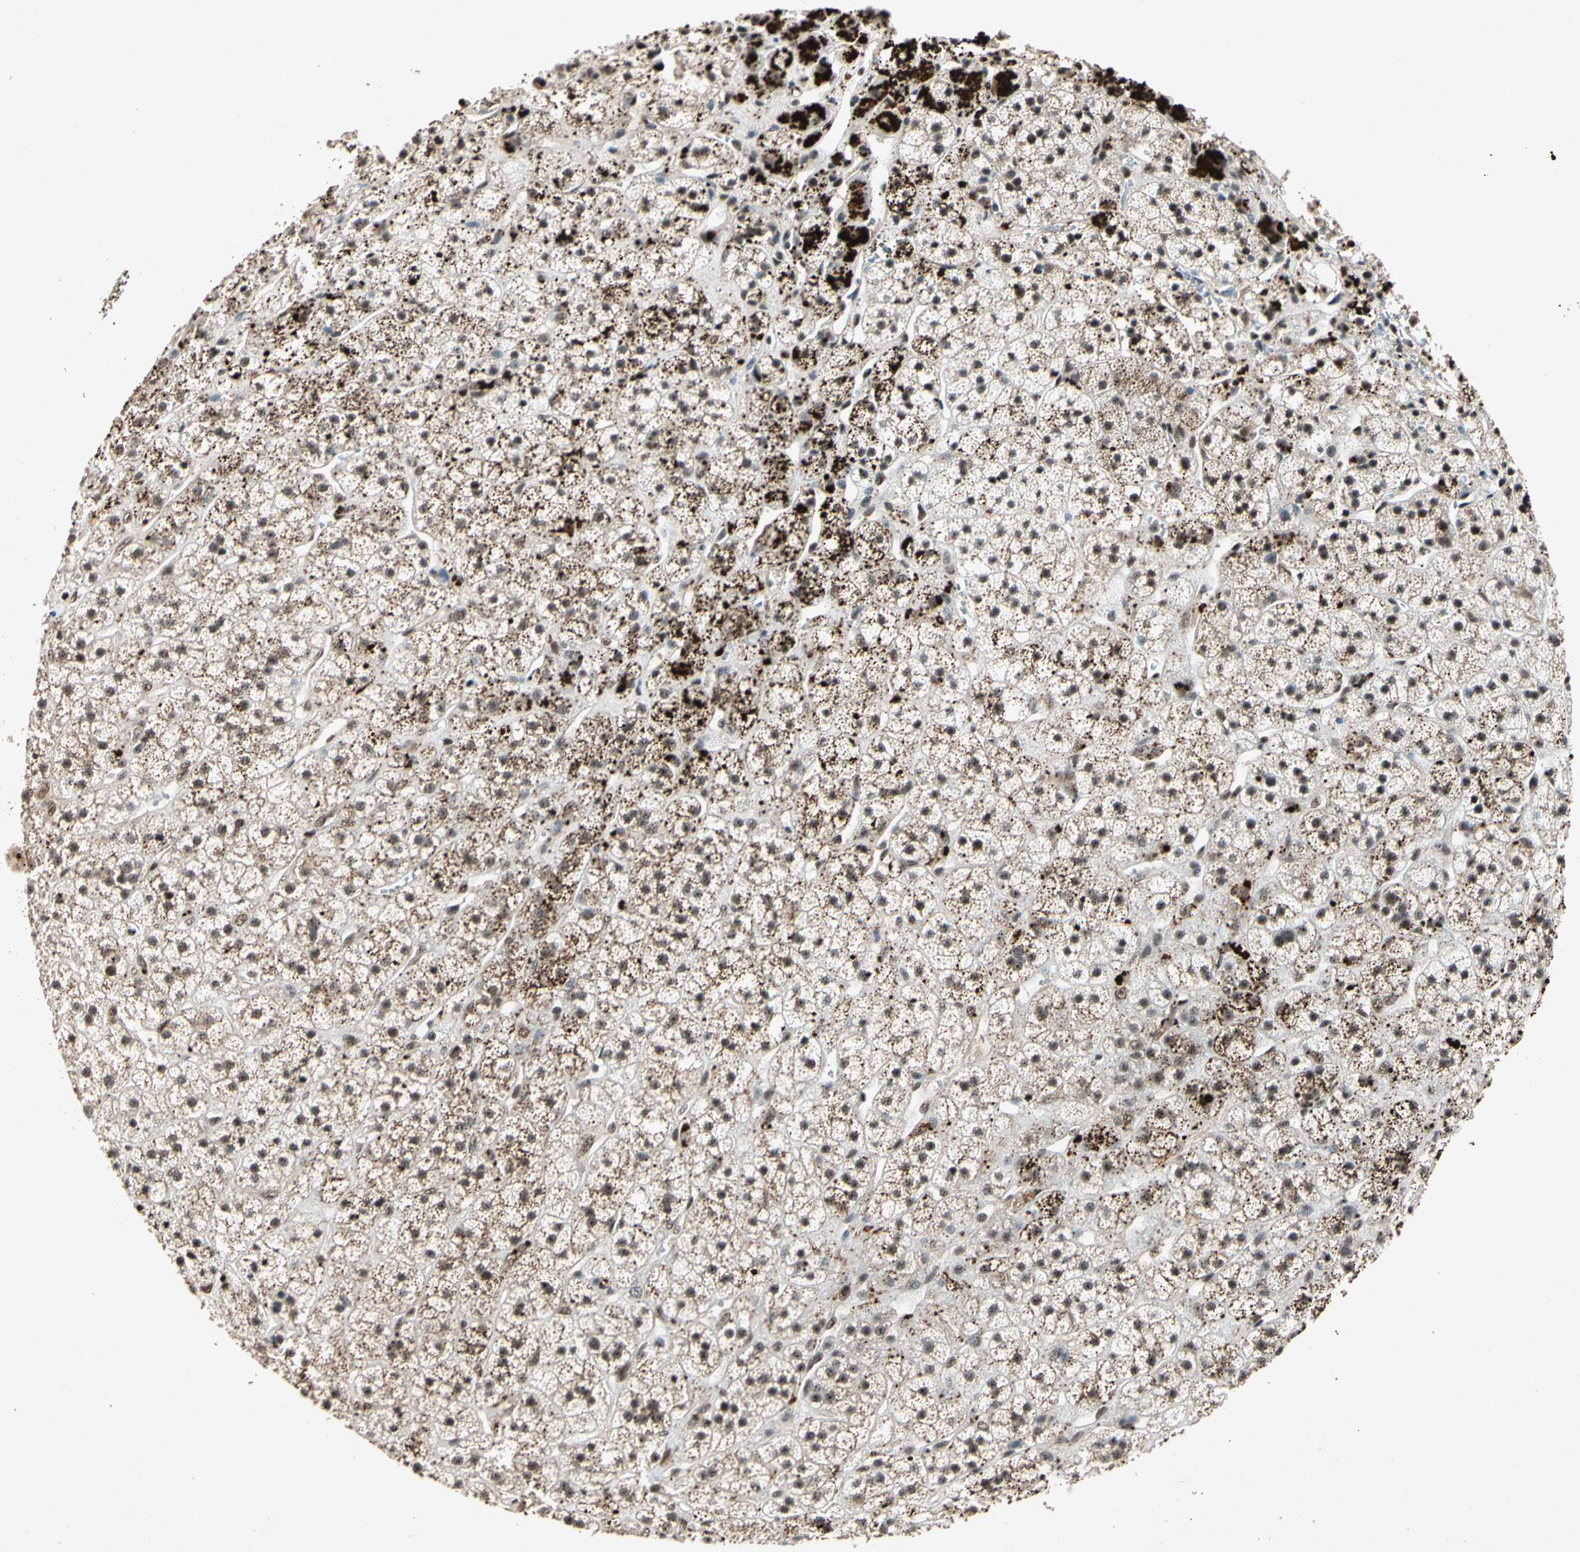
{"staining": {"intensity": "moderate", "quantity": ">75%", "location": "cytoplasmic/membranous,nuclear"}, "tissue": "adrenal gland", "cell_type": "Glandular cells", "image_type": "normal", "snomed": [{"axis": "morphology", "description": "Normal tissue, NOS"}, {"axis": "topography", "description": "Adrenal gland"}], "caption": "Immunohistochemical staining of unremarkable adrenal gland exhibits >75% levels of moderate cytoplasmic/membranous,nuclear protein staining in approximately >75% of glandular cells.", "gene": "PML", "patient": {"sex": "male", "age": 56}}